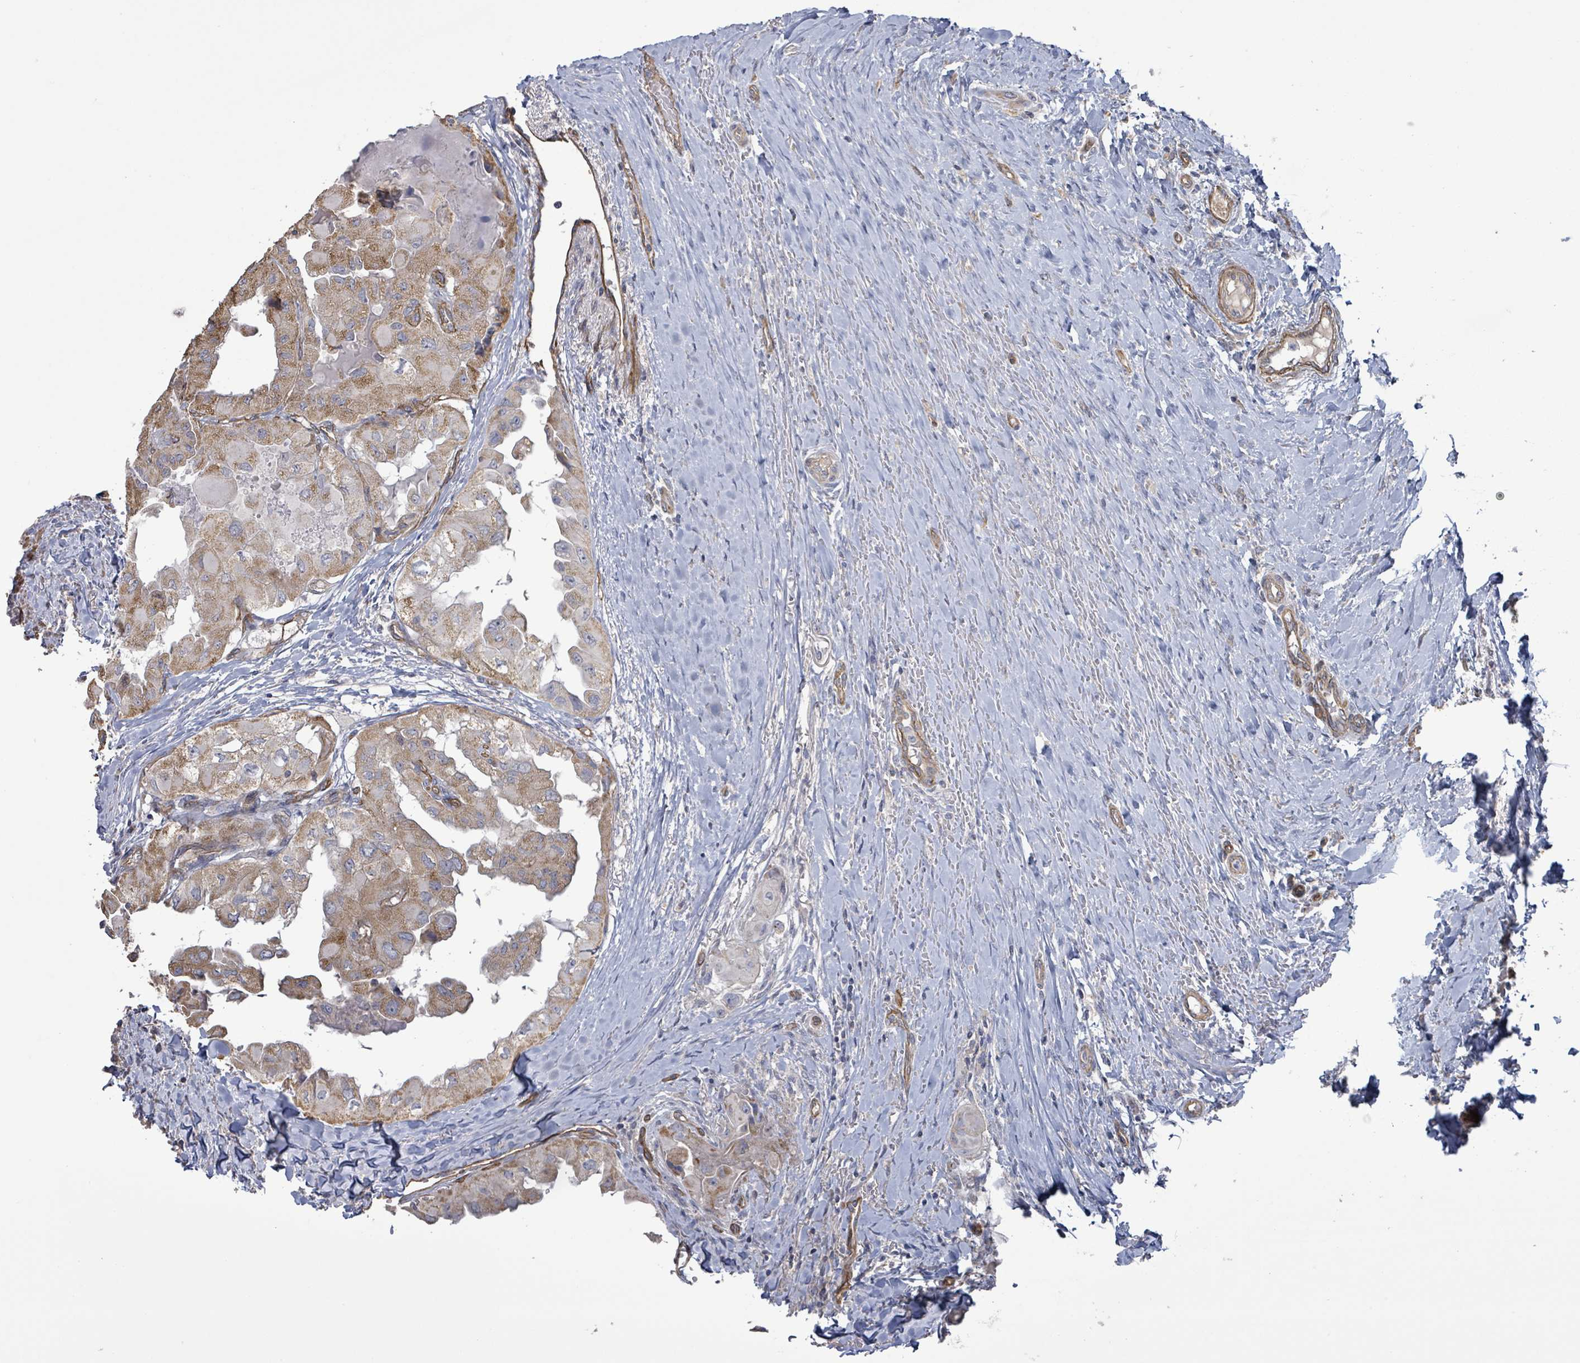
{"staining": {"intensity": "moderate", "quantity": ">75%", "location": "cytoplasmic/membranous"}, "tissue": "thyroid cancer", "cell_type": "Tumor cells", "image_type": "cancer", "snomed": [{"axis": "morphology", "description": "Papillary adenocarcinoma, NOS"}, {"axis": "topography", "description": "Thyroid gland"}], "caption": "This micrograph reveals IHC staining of thyroid cancer, with medium moderate cytoplasmic/membranous expression in approximately >75% of tumor cells.", "gene": "KANK3", "patient": {"sex": "female", "age": 59}}